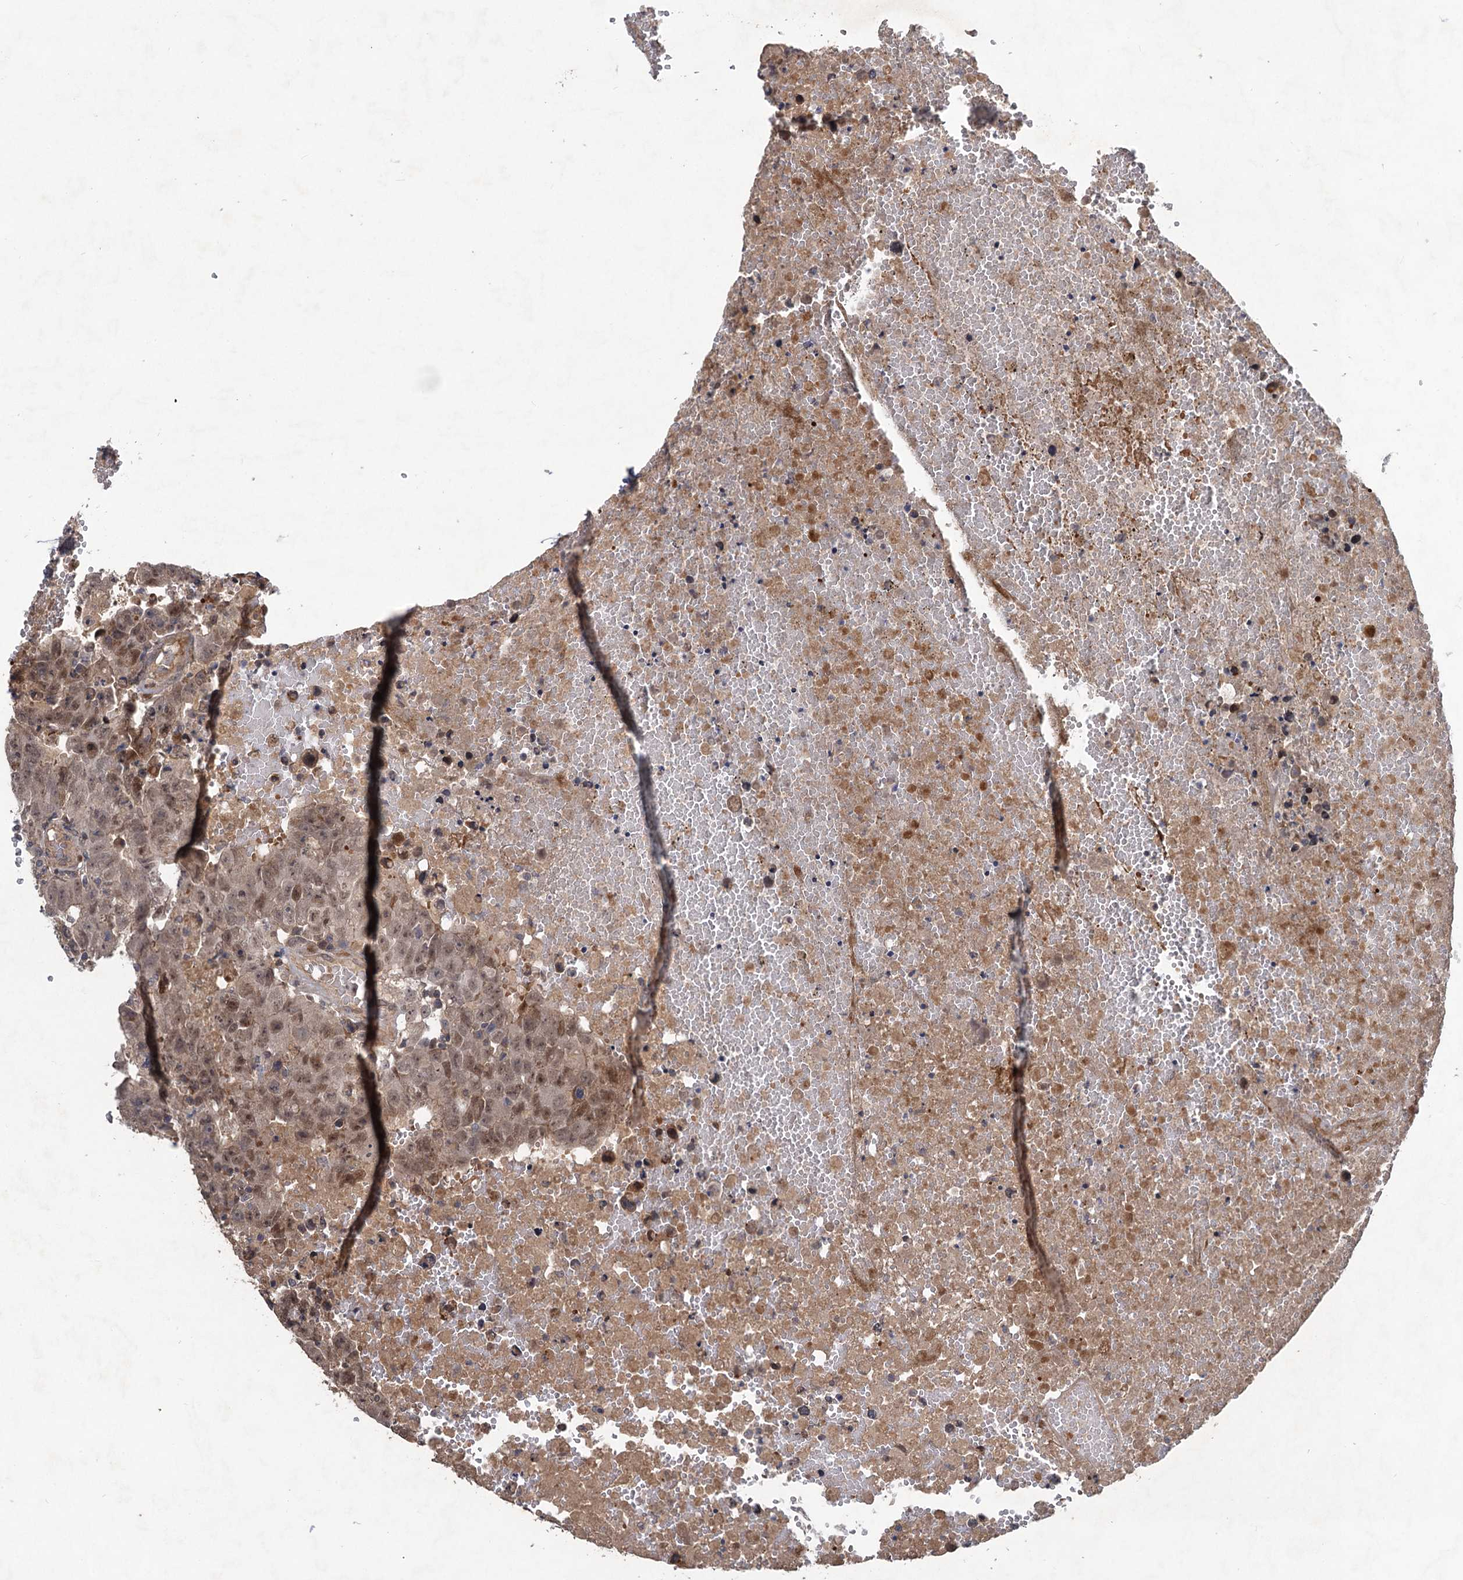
{"staining": {"intensity": "weak", "quantity": ">75%", "location": "nuclear"}, "tissue": "testis cancer", "cell_type": "Tumor cells", "image_type": "cancer", "snomed": [{"axis": "morphology", "description": "Carcinoma, Embryonal, NOS"}, {"axis": "topography", "description": "Testis"}], "caption": "A histopathology image of human testis cancer stained for a protein displays weak nuclear brown staining in tumor cells.", "gene": "NUDT22", "patient": {"sex": "male", "age": 25}}